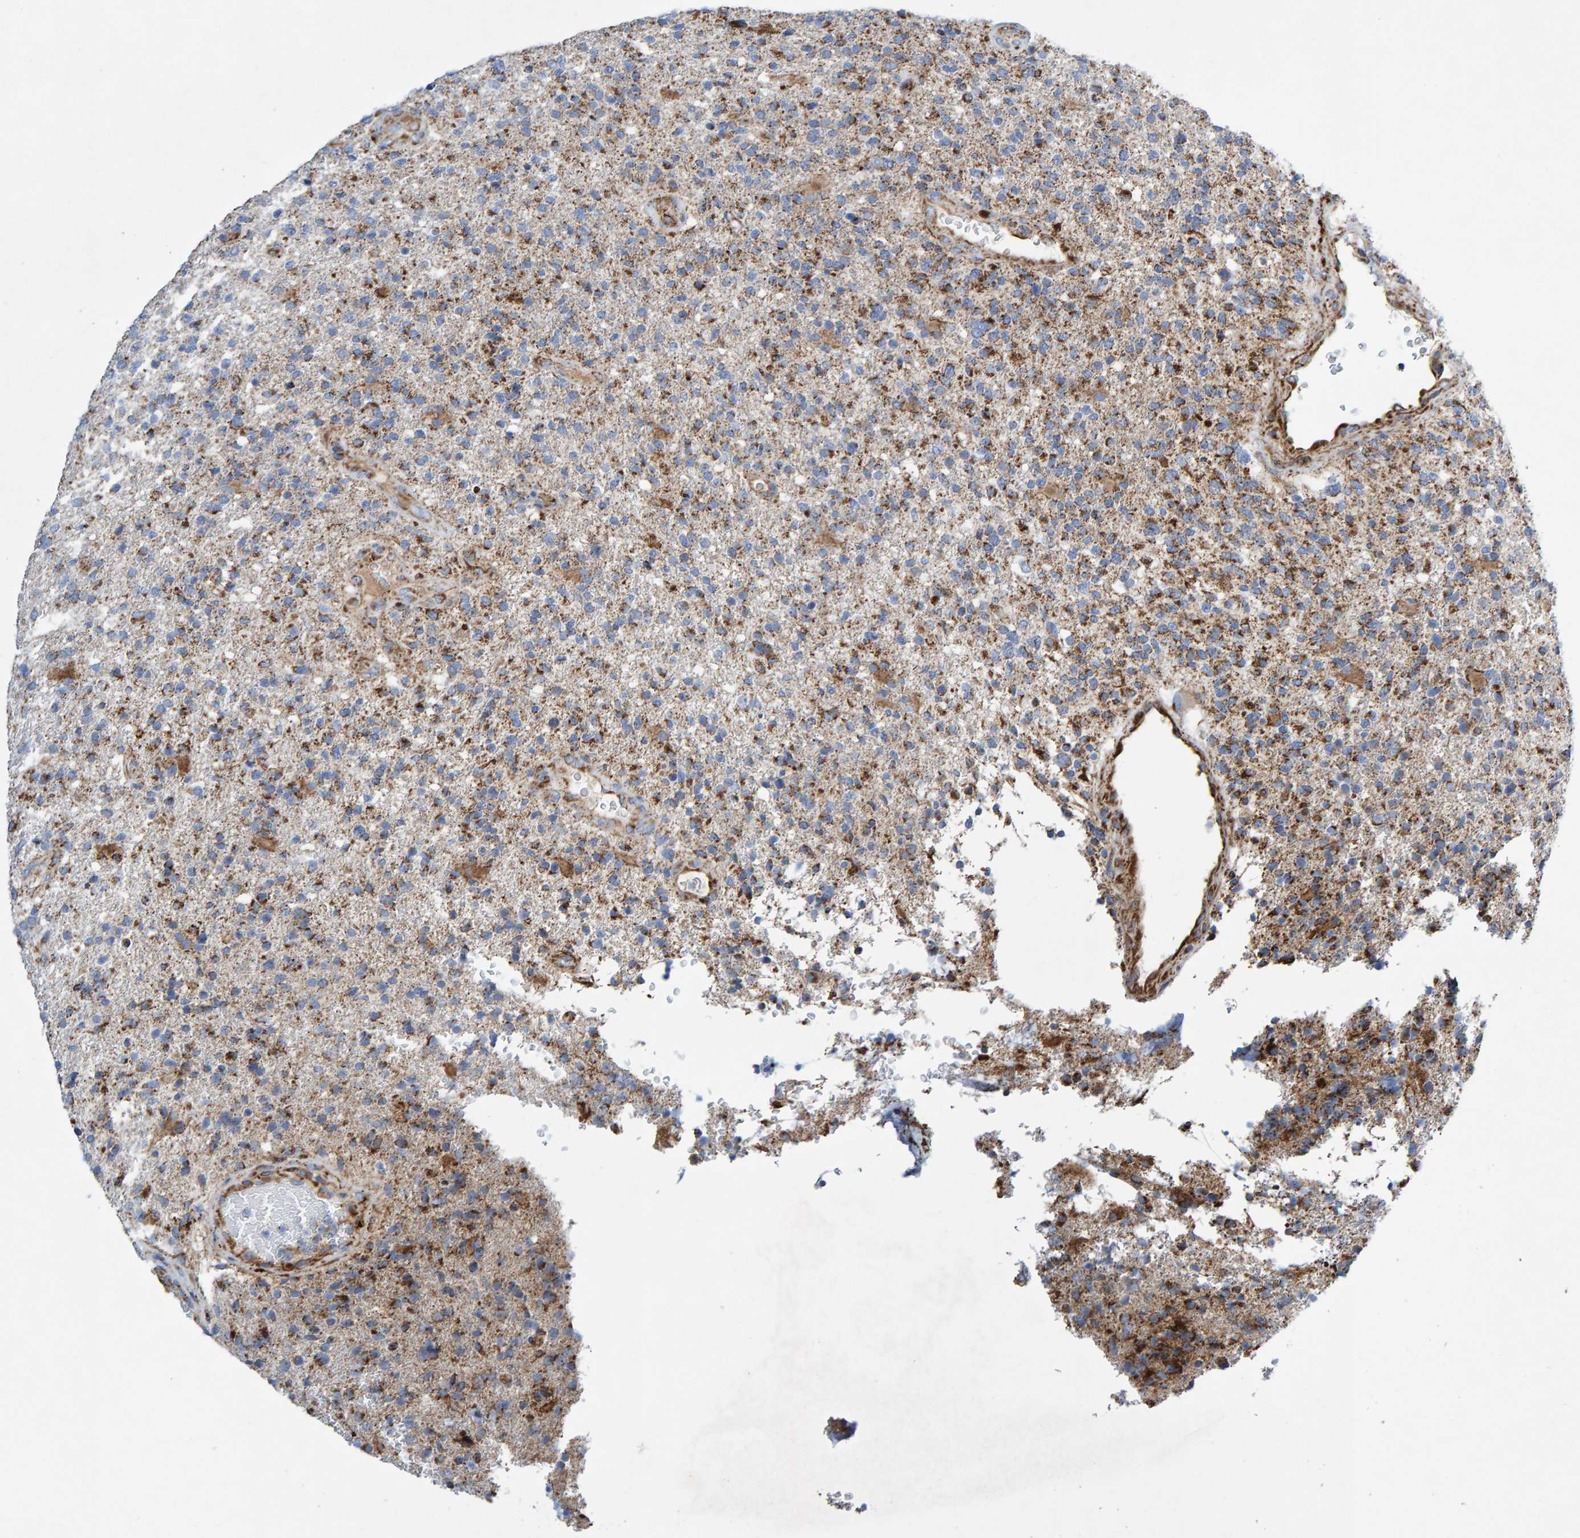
{"staining": {"intensity": "moderate", "quantity": "25%-75%", "location": "cytoplasmic/membranous"}, "tissue": "glioma", "cell_type": "Tumor cells", "image_type": "cancer", "snomed": [{"axis": "morphology", "description": "Glioma, malignant, High grade"}, {"axis": "topography", "description": "Brain"}], "caption": "IHC (DAB (3,3'-diaminobenzidine)) staining of glioma demonstrates moderate cytoplasmic/membranous protein expression in approximately 25%-75% of tumor cells.", "gene": "GGTA1", "patient": {"sex": "male", "age": 72}}